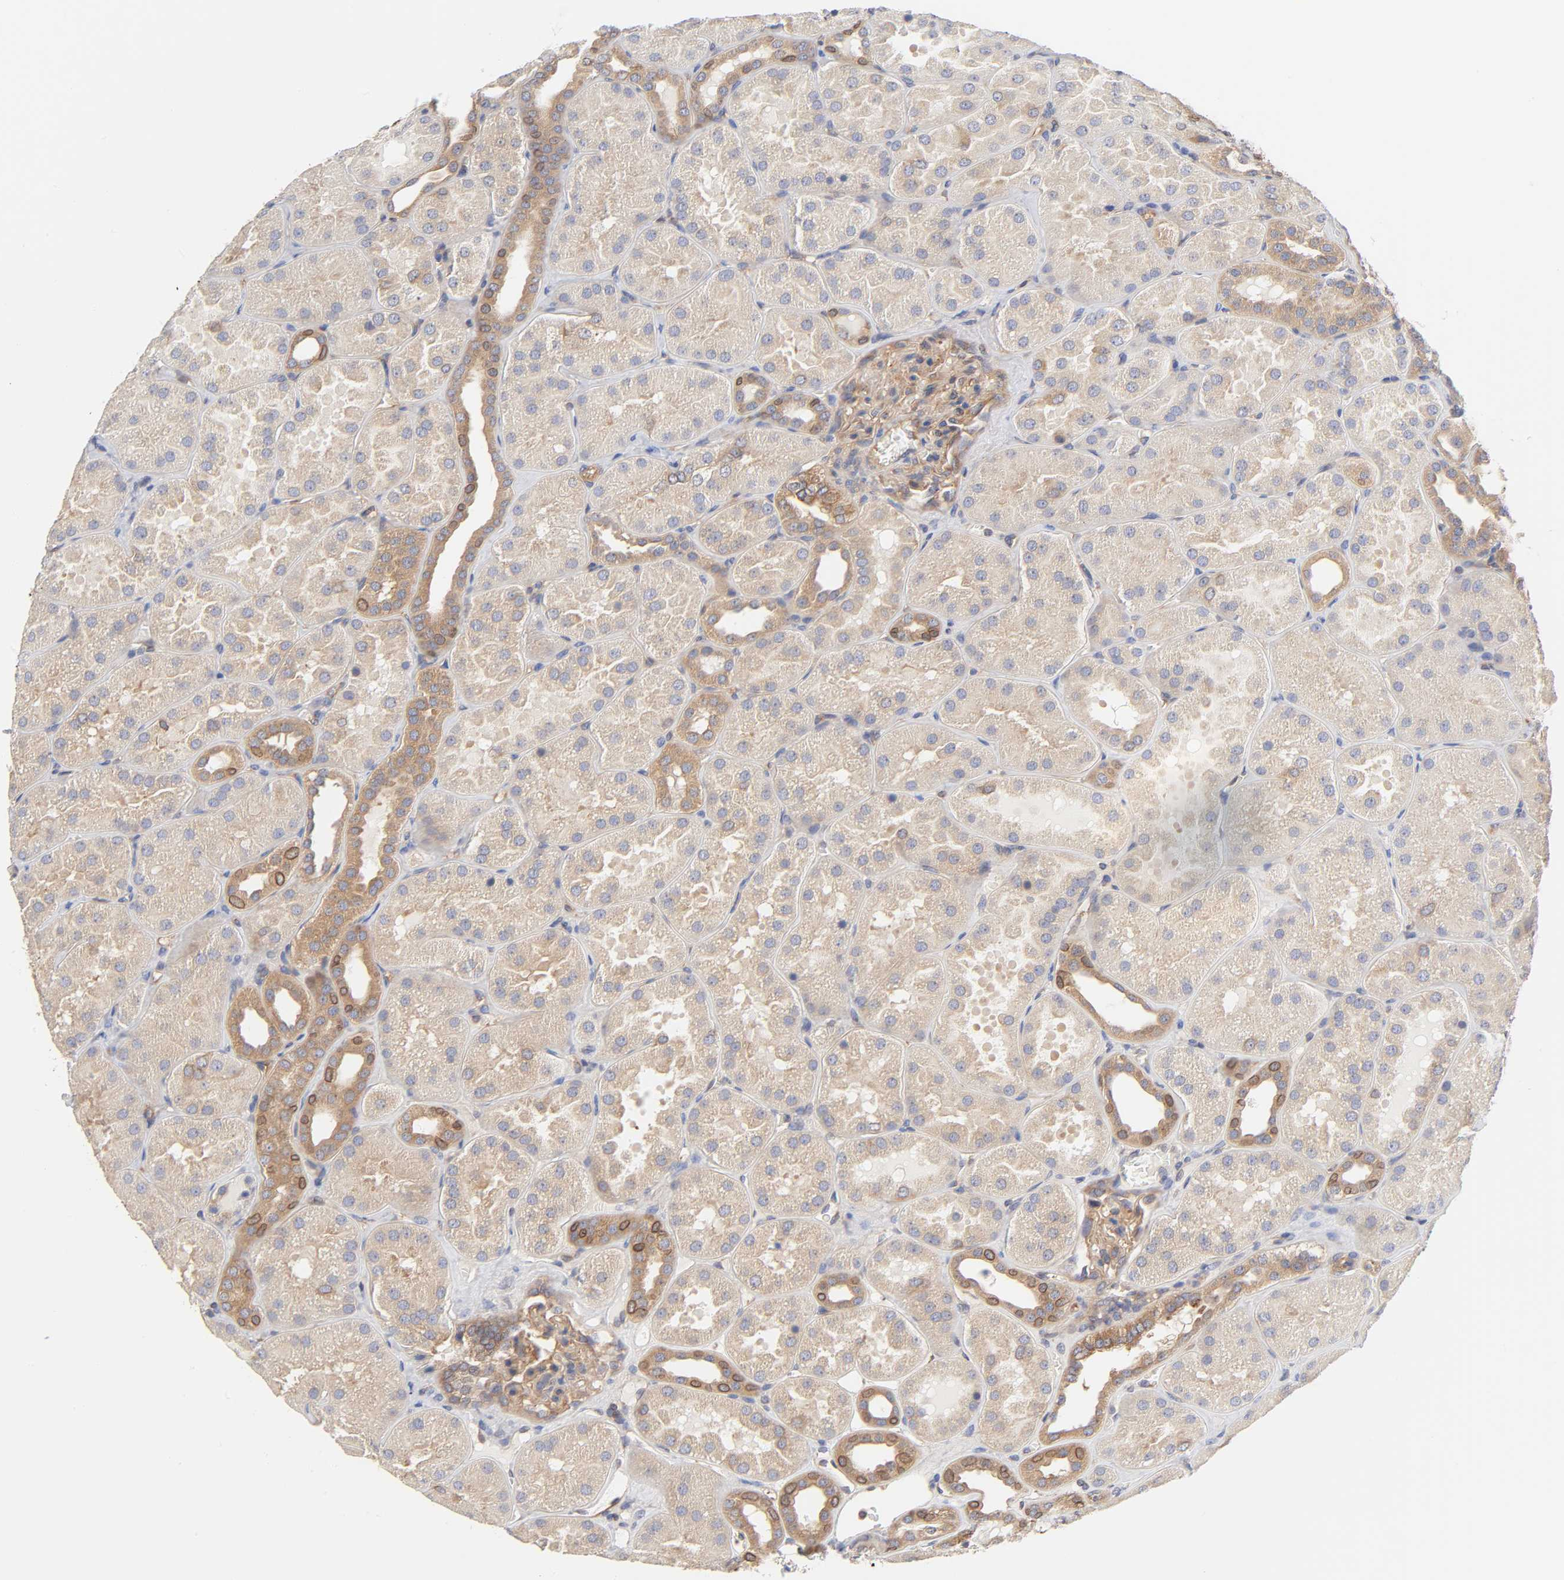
{"staining": {"intensity": "moderate", "quantity": ">75%", "location": "cytoplasmic/membranous"}, "tissue": "kidney", "cell_type": "Cells in glomeruli", "image_type": "normal", "snomed": [{"axis": "morphology", "description": "Normal tissue, NOS"}, {"axis": "topography", "description": "Kidney"}], "caption": "The histopathology image exhibits staining of normal kidney, revealing moderate cytoplasmic/membranous protein staining (brown color) within cells in glomeruli. (DAB IHC, brown staining for protein, blue staining for nuclei).", "gene": "STRN3", "patient": {"sex": "male", "age": 28}}